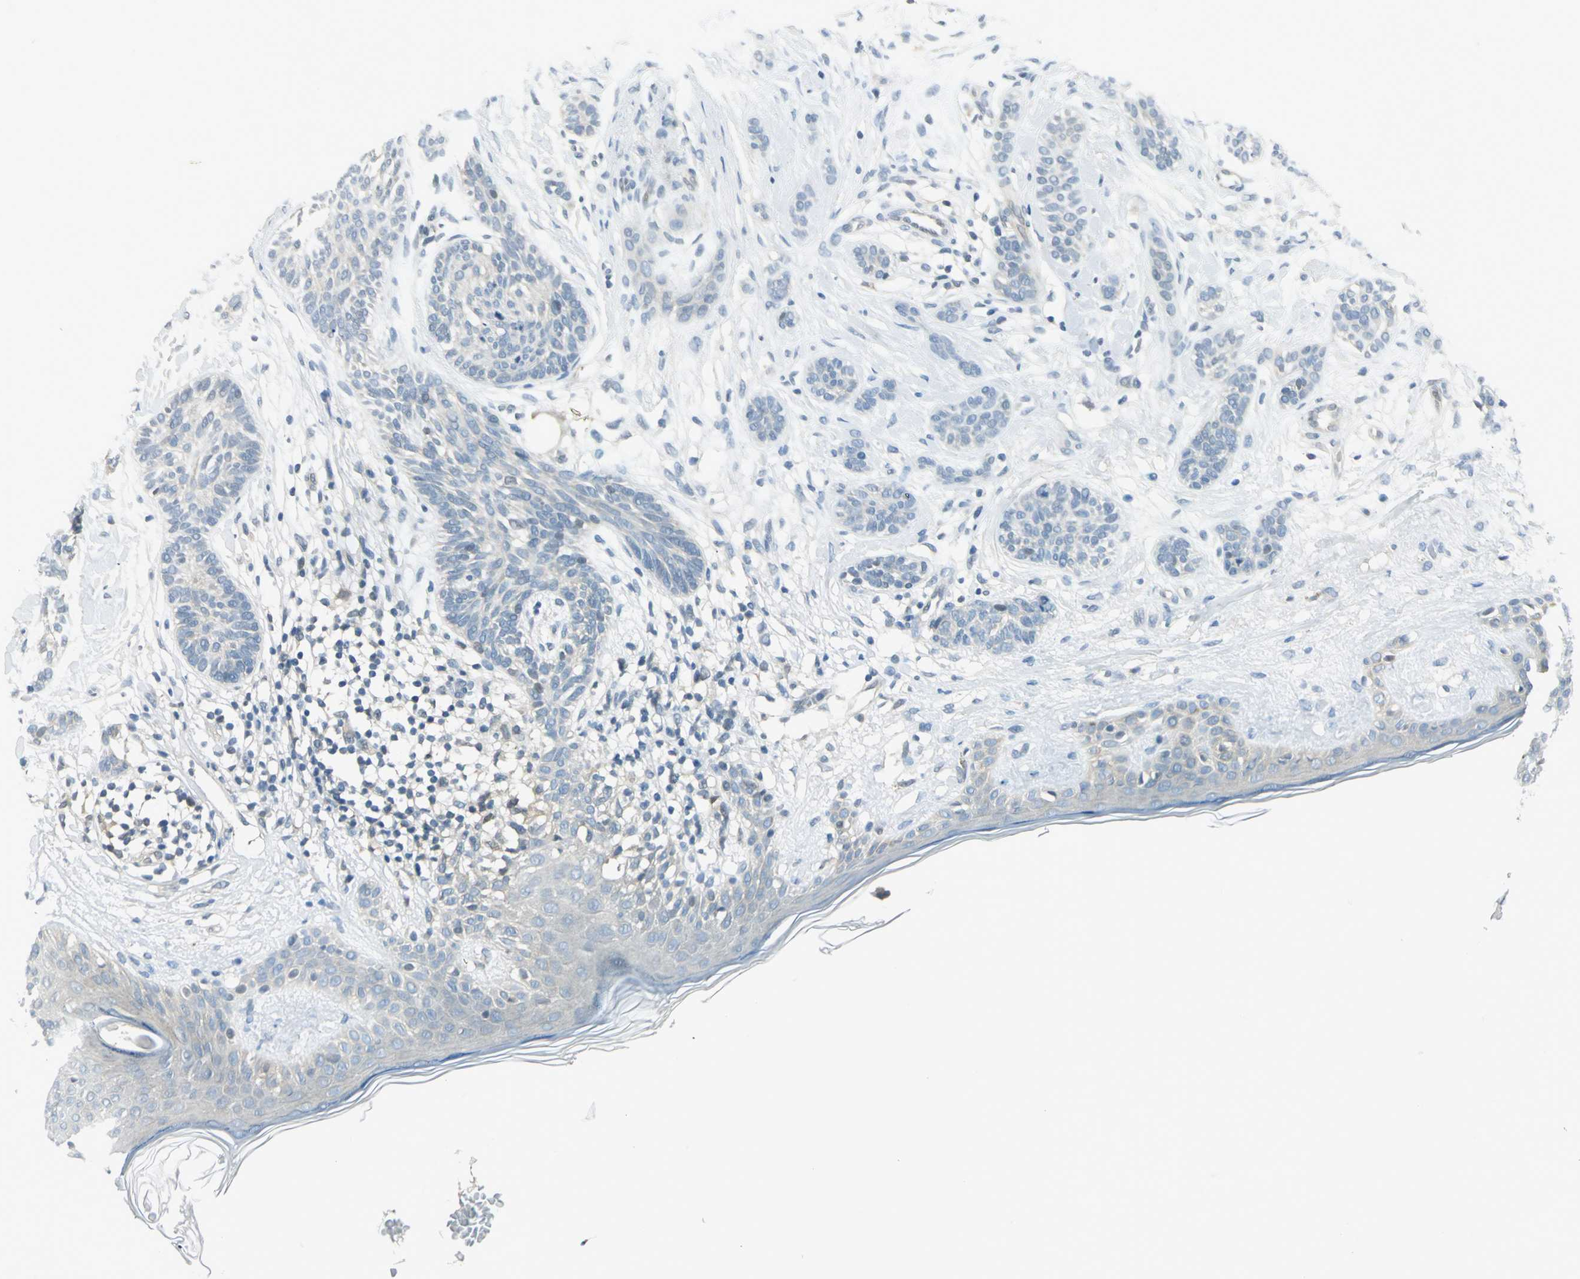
{"staining": {"intensity": "negative", "quantity": "none", "location": "none"}, "tissue": "skin cancer", "cell_type": "Tumor cells", "image_type": "cancer", "snomed": [{"axis": "morphology", "description": "Normal tissue, NOS"}, {"axis": "morphology", "description": "Basal cell carcinoma"}, {"axis": "topography", "description": "Skin"}], "caption": "Tumor cells are negative for protein expression in human basal cell carcinoma (skin). (DAB (3,3'-diaminobenzidine) immunohistochemistry (IHC) with hematoxylin counter stain).", "gene": "FYN", "patient": {"sex": "male", "age": 63}}